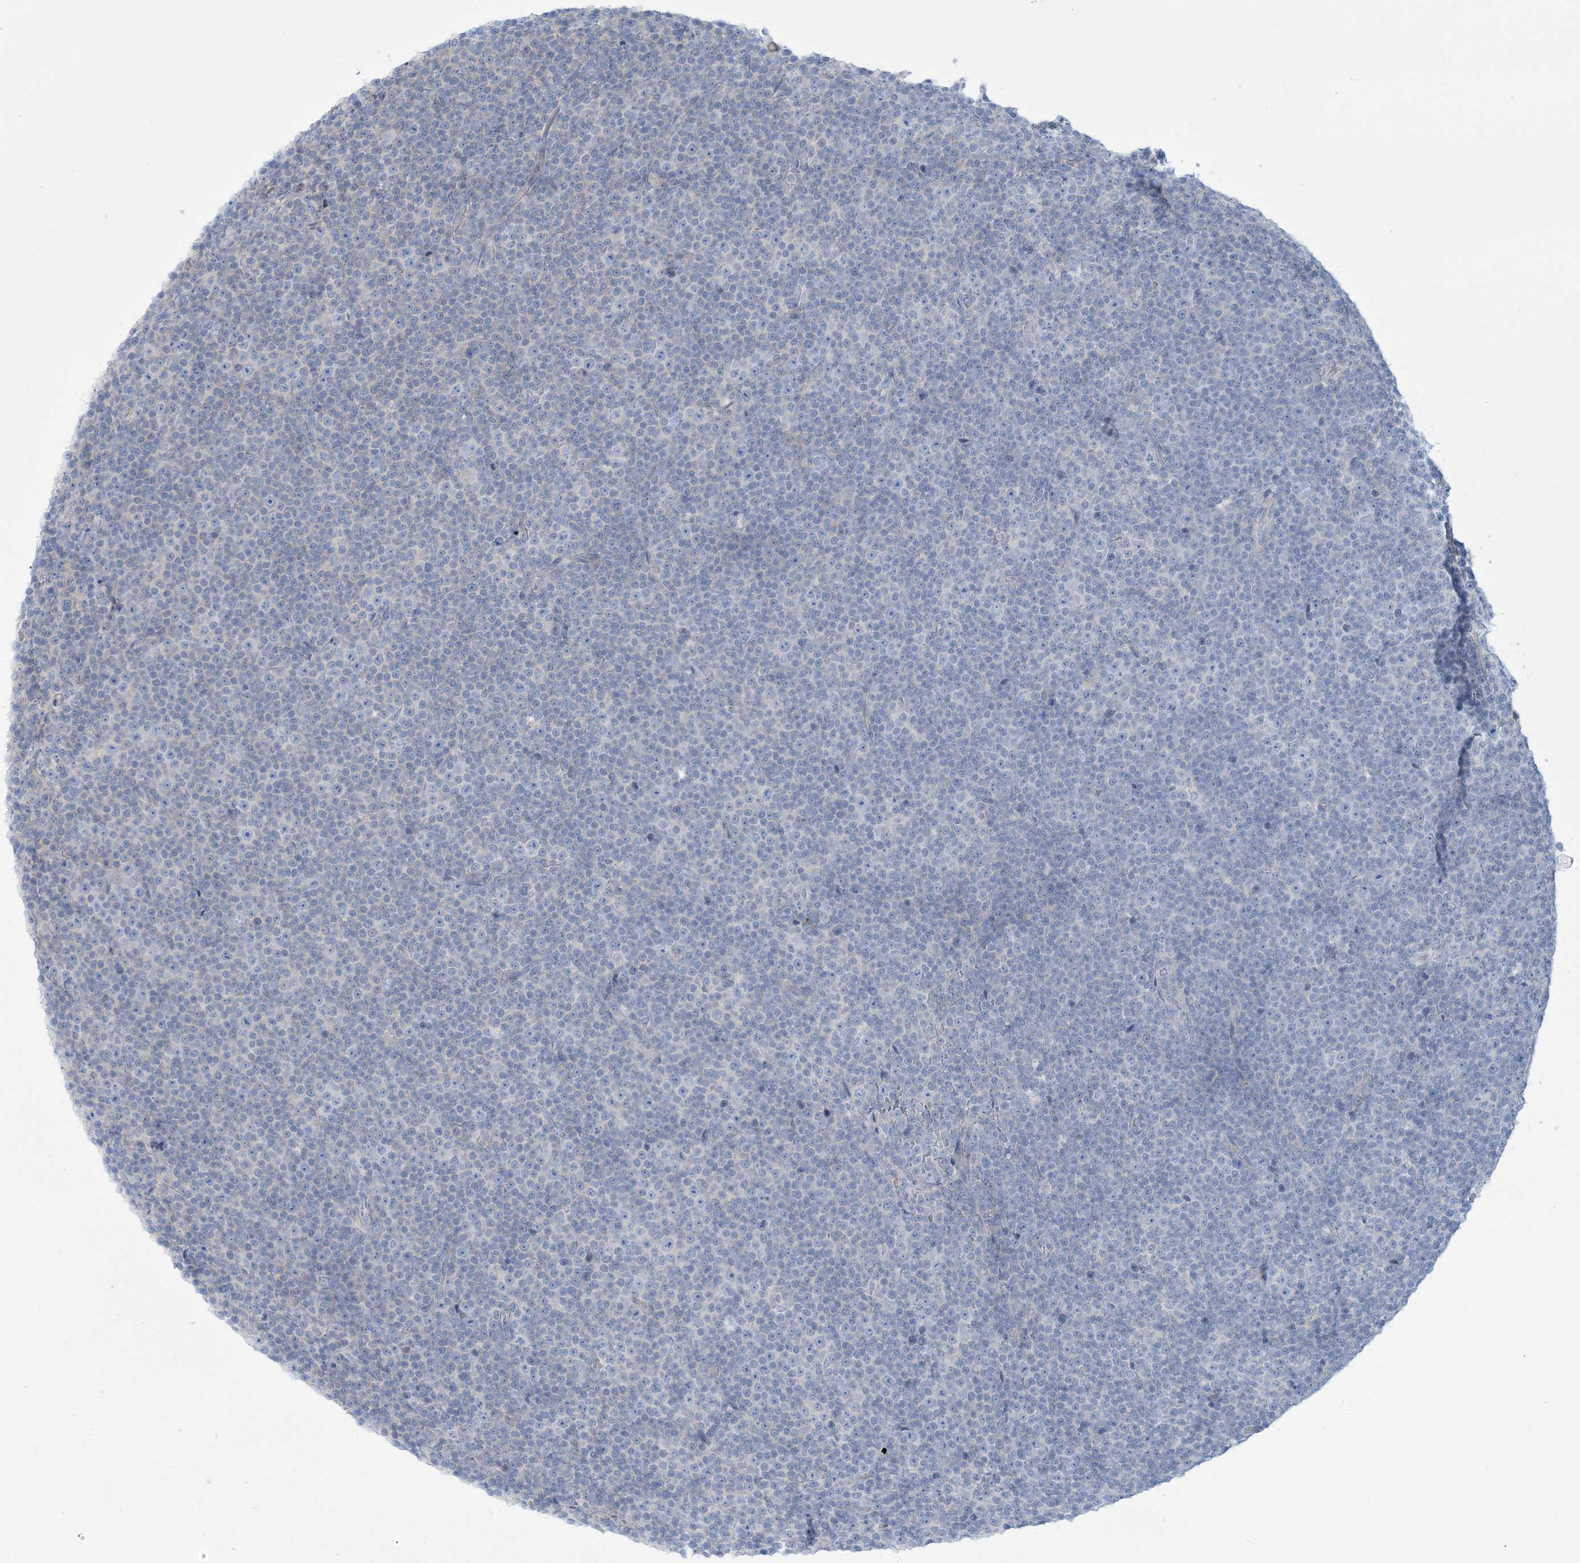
{"staining": {"intensity": "negative", "quantity": "none", "location": "none"}, "tissue": "lymphoma", "cell_type": "Tumor cells", "image_type": "cancer", "snomed": [{"axis": "morphology", "description": "Malignant lymphoma, non-Hodgkin's type, Low grade"}, {"axis": "topography", "description": "Lymph node"}], "caption": "This is an IHC image of human low-grade malignant lymphoma, non-Hodgkin's type. There is no expression in tumor cells.", "gene": "MTHFD2L", "patient": {"sex": "female", "age": 67}}